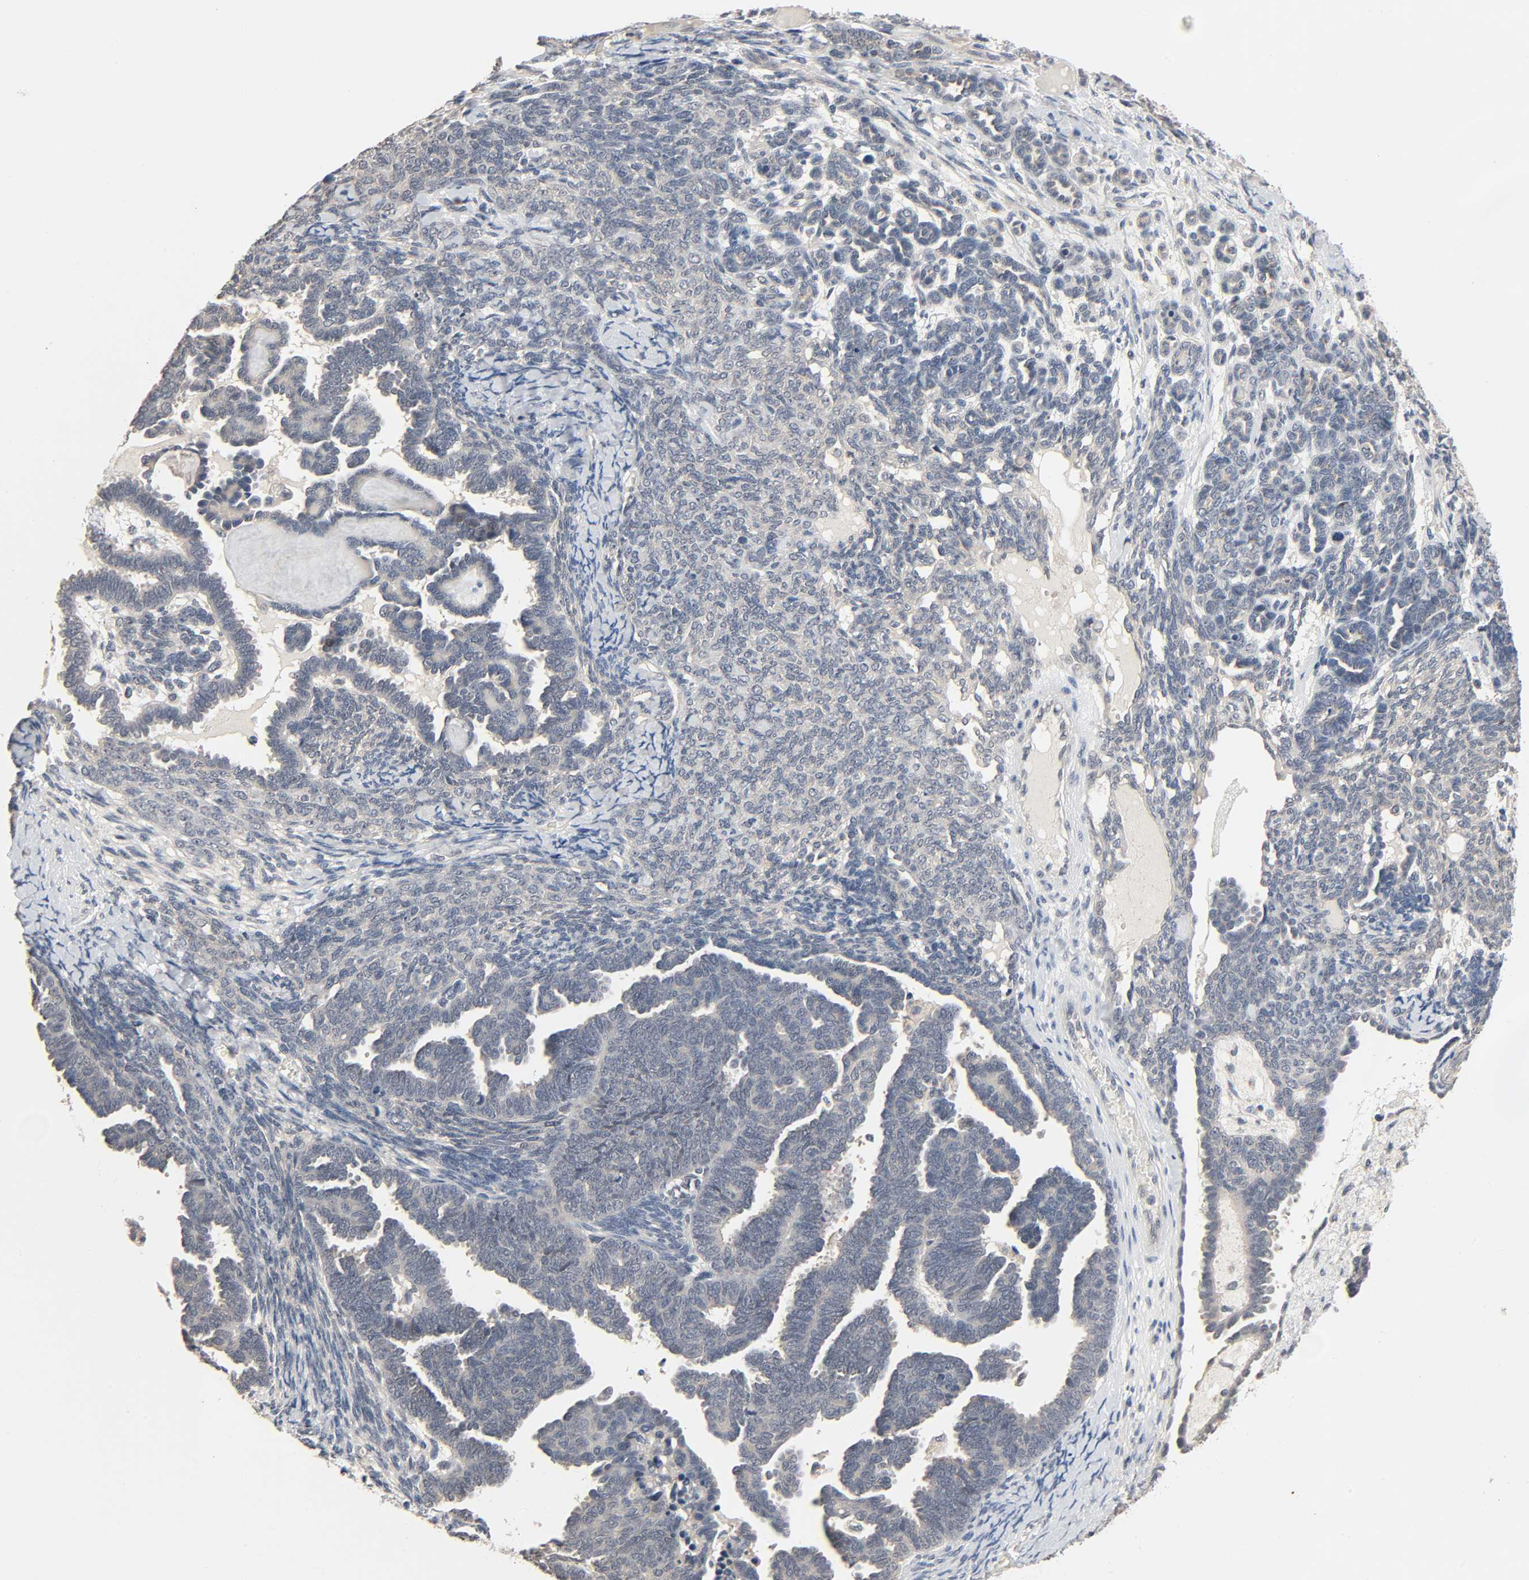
{"staining": {"intensity": "negative", "quantity": "none", "location": "none"}, "tissue": "endometrial cancer", "cell_type": "Tumor cells", "image_type": "cancer", "snomed": [{"axis": "morphology", "description": "Neoplasm, malignant, NOS"}, {"axis": "topography", "description": "Endometrium"}], "caption": "Immunohistochemistry (IHC) of endometrial cancer reveals no expression in tumor cells.", "gene": "MAGEA8", "patient": {"sex": "female", "age": 74}}